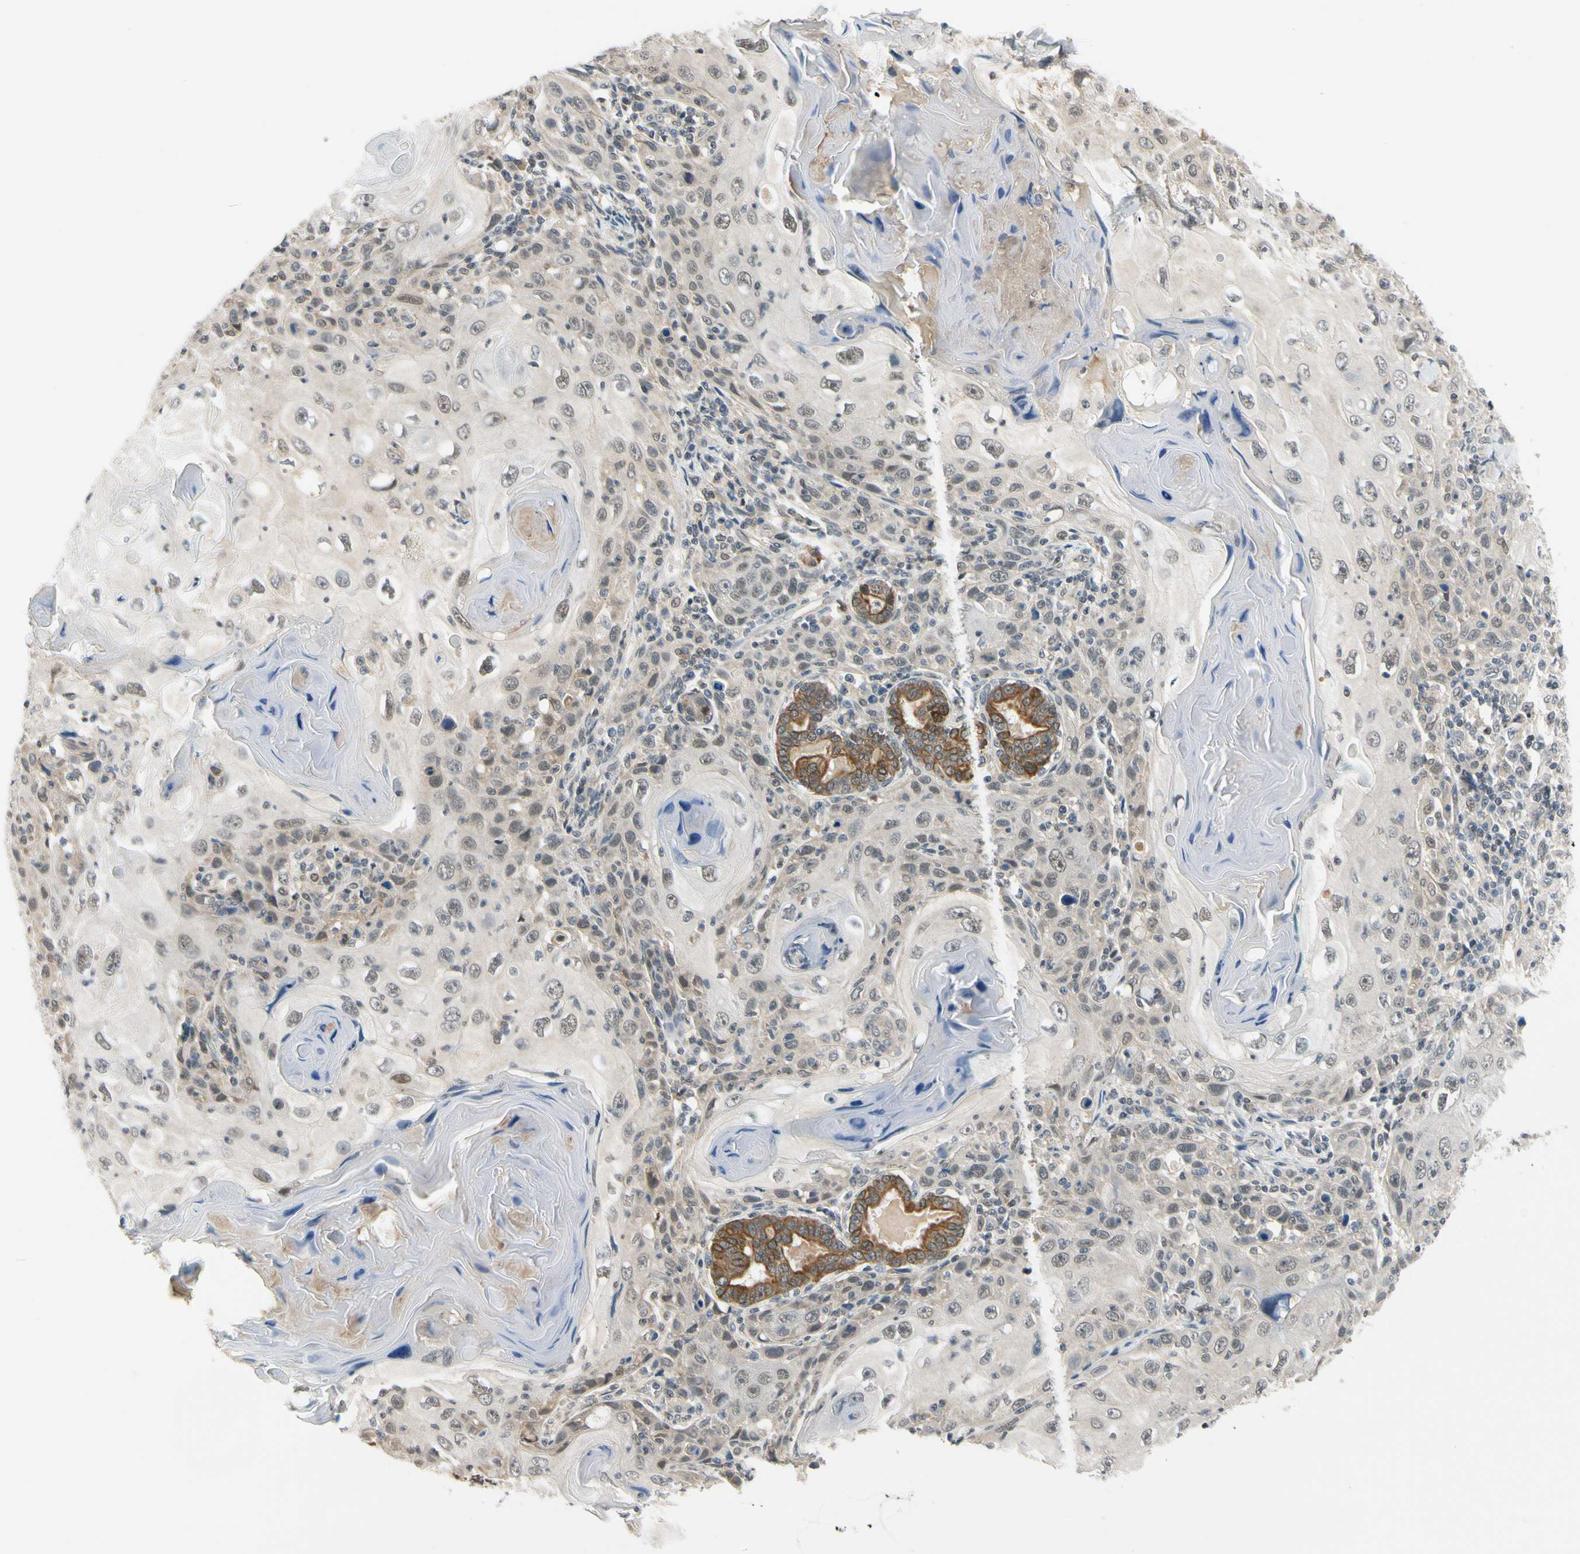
{"staining": {"intensity": "weak", "quantity": "<25%", "location": "cytoplasmic/membranous,nuclear"}, "tissue": "skin cancer", "cell_type": "Tumor cells", "image_type": "cancer", "snomed": [{"axis": "morphology", "description": "Squamous cell carcinoma, NOS"}, {"axis": "topography", "description": "Skin"}], "caption": "Tumor cells are negative for brown protein staining in squamous cell carcinoma (skin).", "gene": "TAF12", "patient": {"sex": "female", "age": 88}}